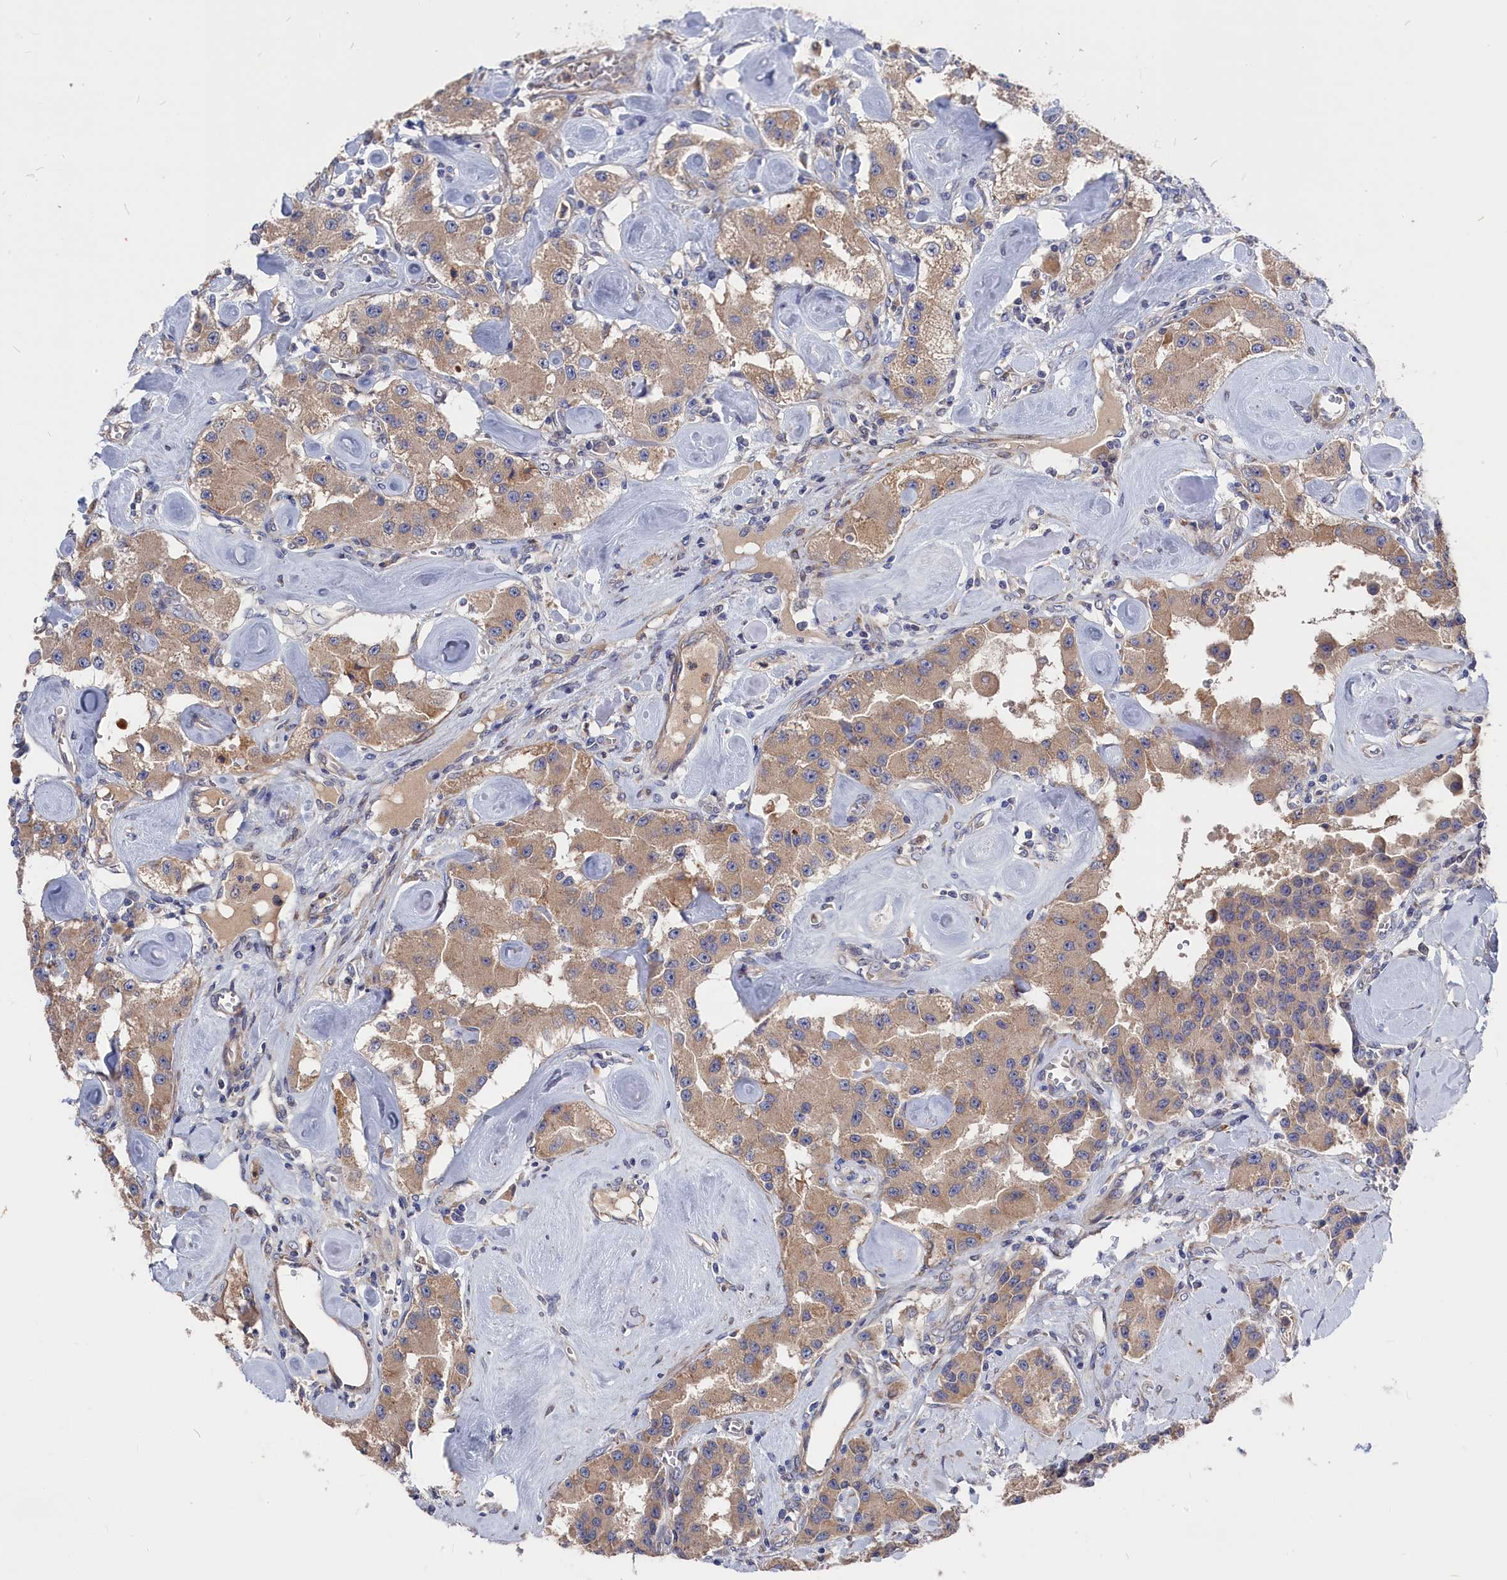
{"staining": {"intensity": "weak", "quantity": ">75%", "location": "cytoplasmic/membranous"}, "tissue": "carcinoid", "cell_type": "Tumor cells", "image_type": "cancer", "snomed": [{"axis": "morphology", "description": "Carcinoid, malignant, NOS"}, {"axis": "topography", "description": "Pancreas"}], "caption": "Carcinoid stained for a protein (brown) exhibits weak cytoplasmic/membranous positive positivity in approximately >75% of tumor cells.", "gene": "CYB5D2", "patient": {"sex": "male", "age": 41}}